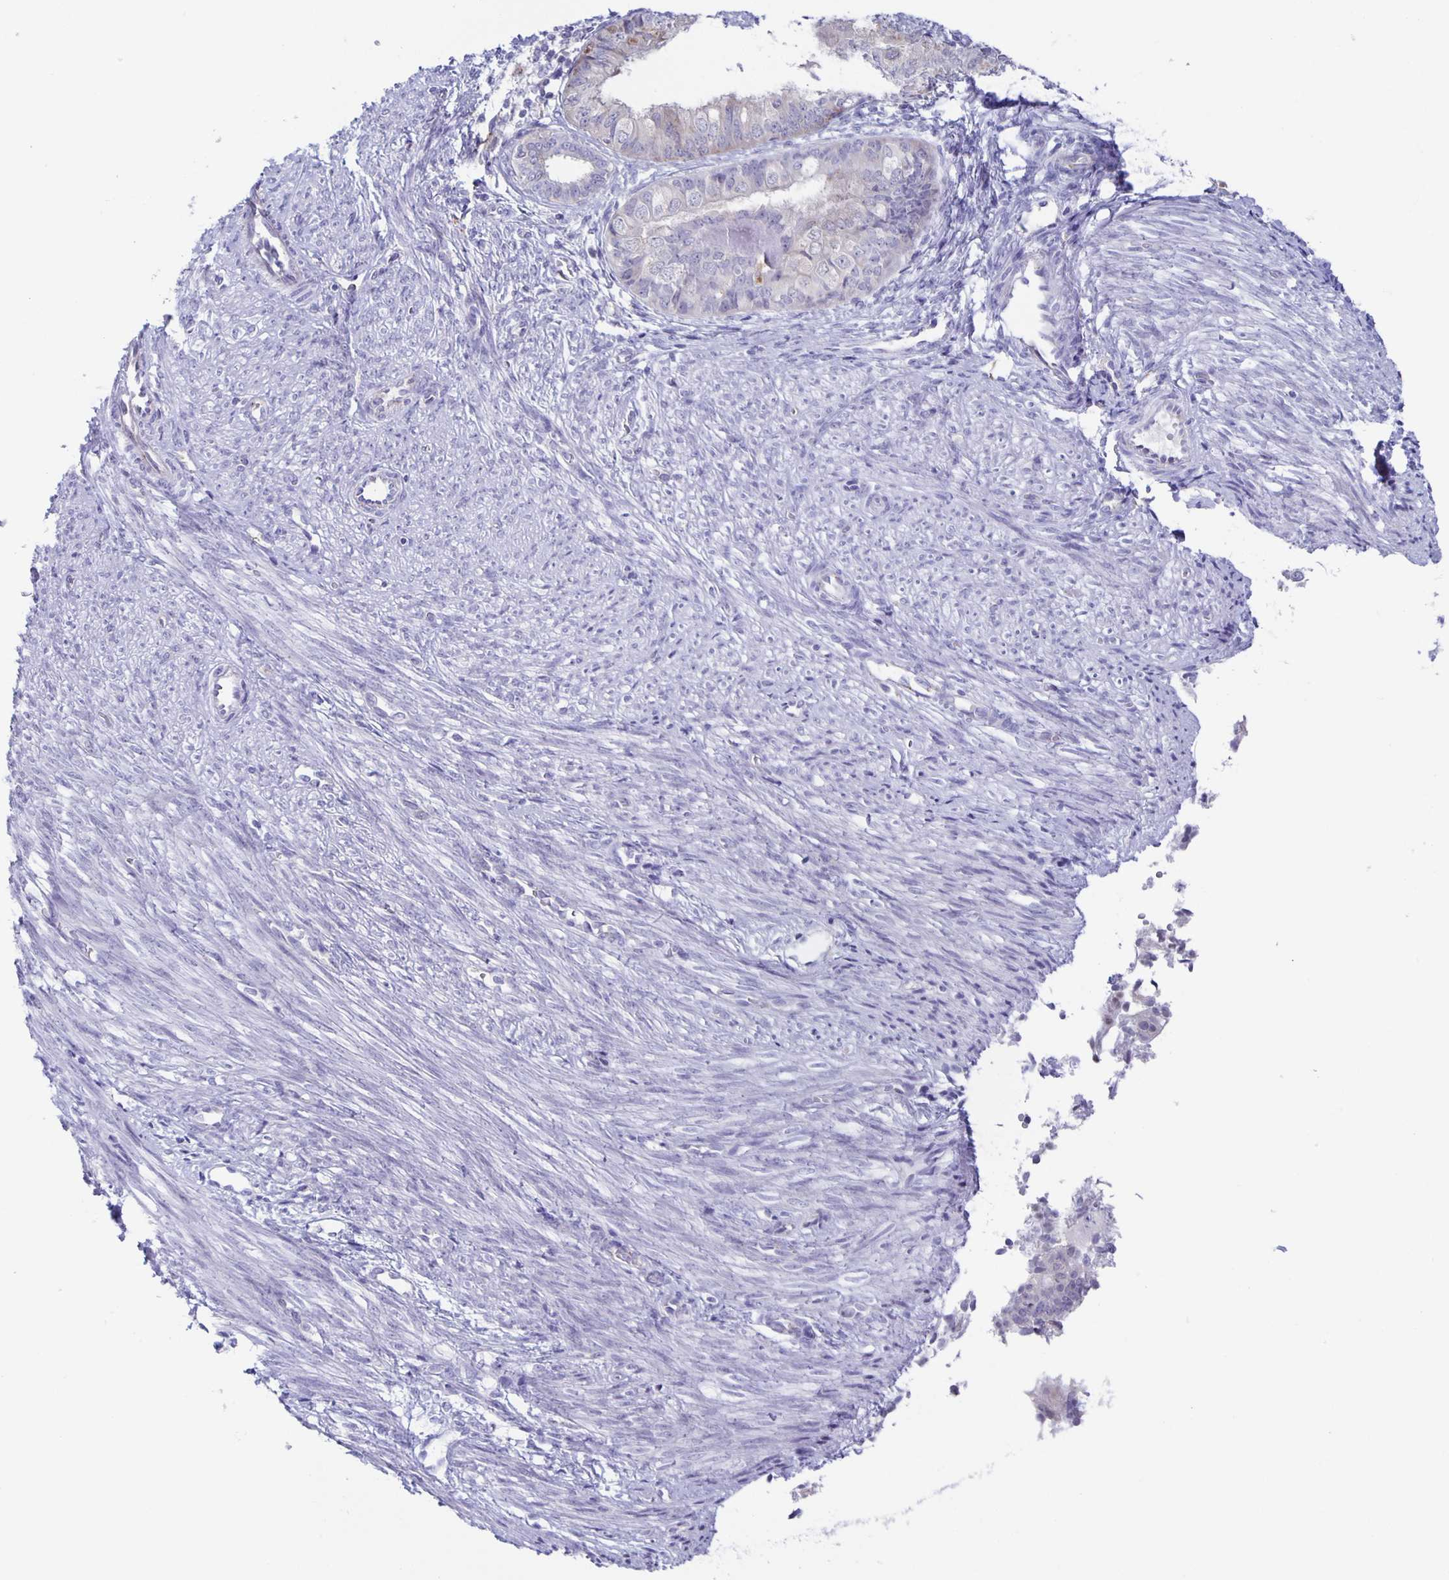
{"staining": {"intensity": "negative", "quantity": "none", "location": "none"}, "tissue": "endometrial cancer", "cell_type": "Tumor cells", "image_type": "cancer", "snomed": [{"axis": "morphology", "description": "Adenocarcinoma, NOS"}, {"axis": "topography", "description": "Endometrium"}], "caption": "Immunohistochemistry (IHC) micrograph of human adenocarcinoma (endometrial) stained for a protein (brown), which demonstrates no expression in tumor cells.", "gene": "LIPA", "patient": {"sex": "female", "age": 58}}